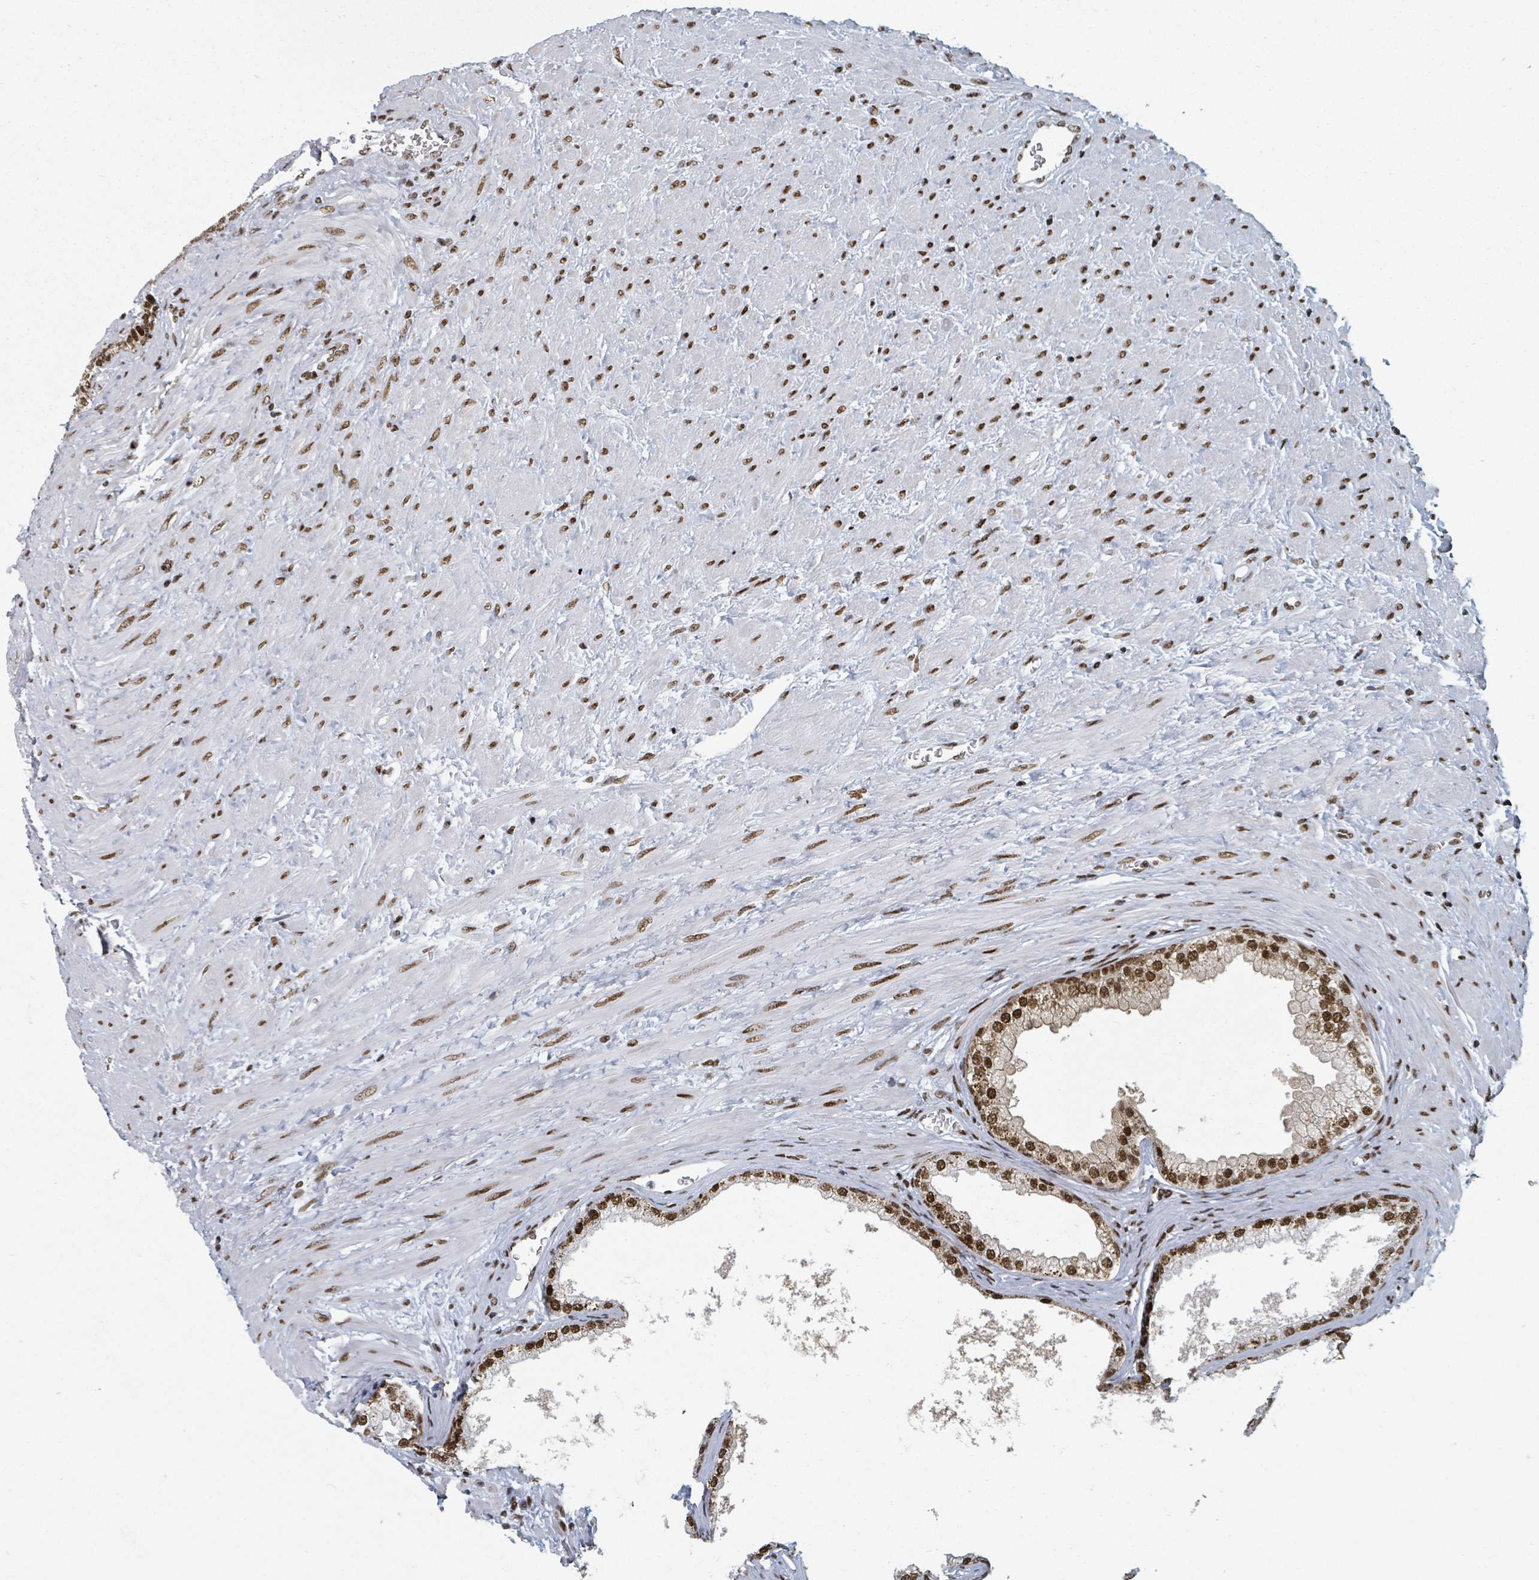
{"staining": {"intensity": "strong", "quantity": ">75%", "location": "nuclear"}, "tissue": "prostate", "cell_type": "Glandular cells", "image_type": "normal", "snomed": [{"axis": "morphology", "description": "Normal tissue, NOS"}, {"axis": "topography", "description": "Prostate"}], "caption": "This is an image of immunohistochemistry staining of normal prostate, which shows strong expression in the nuclear of glandular cells.", "gene": "DHX16", "patient": {"sex": "male", "age": 76}}